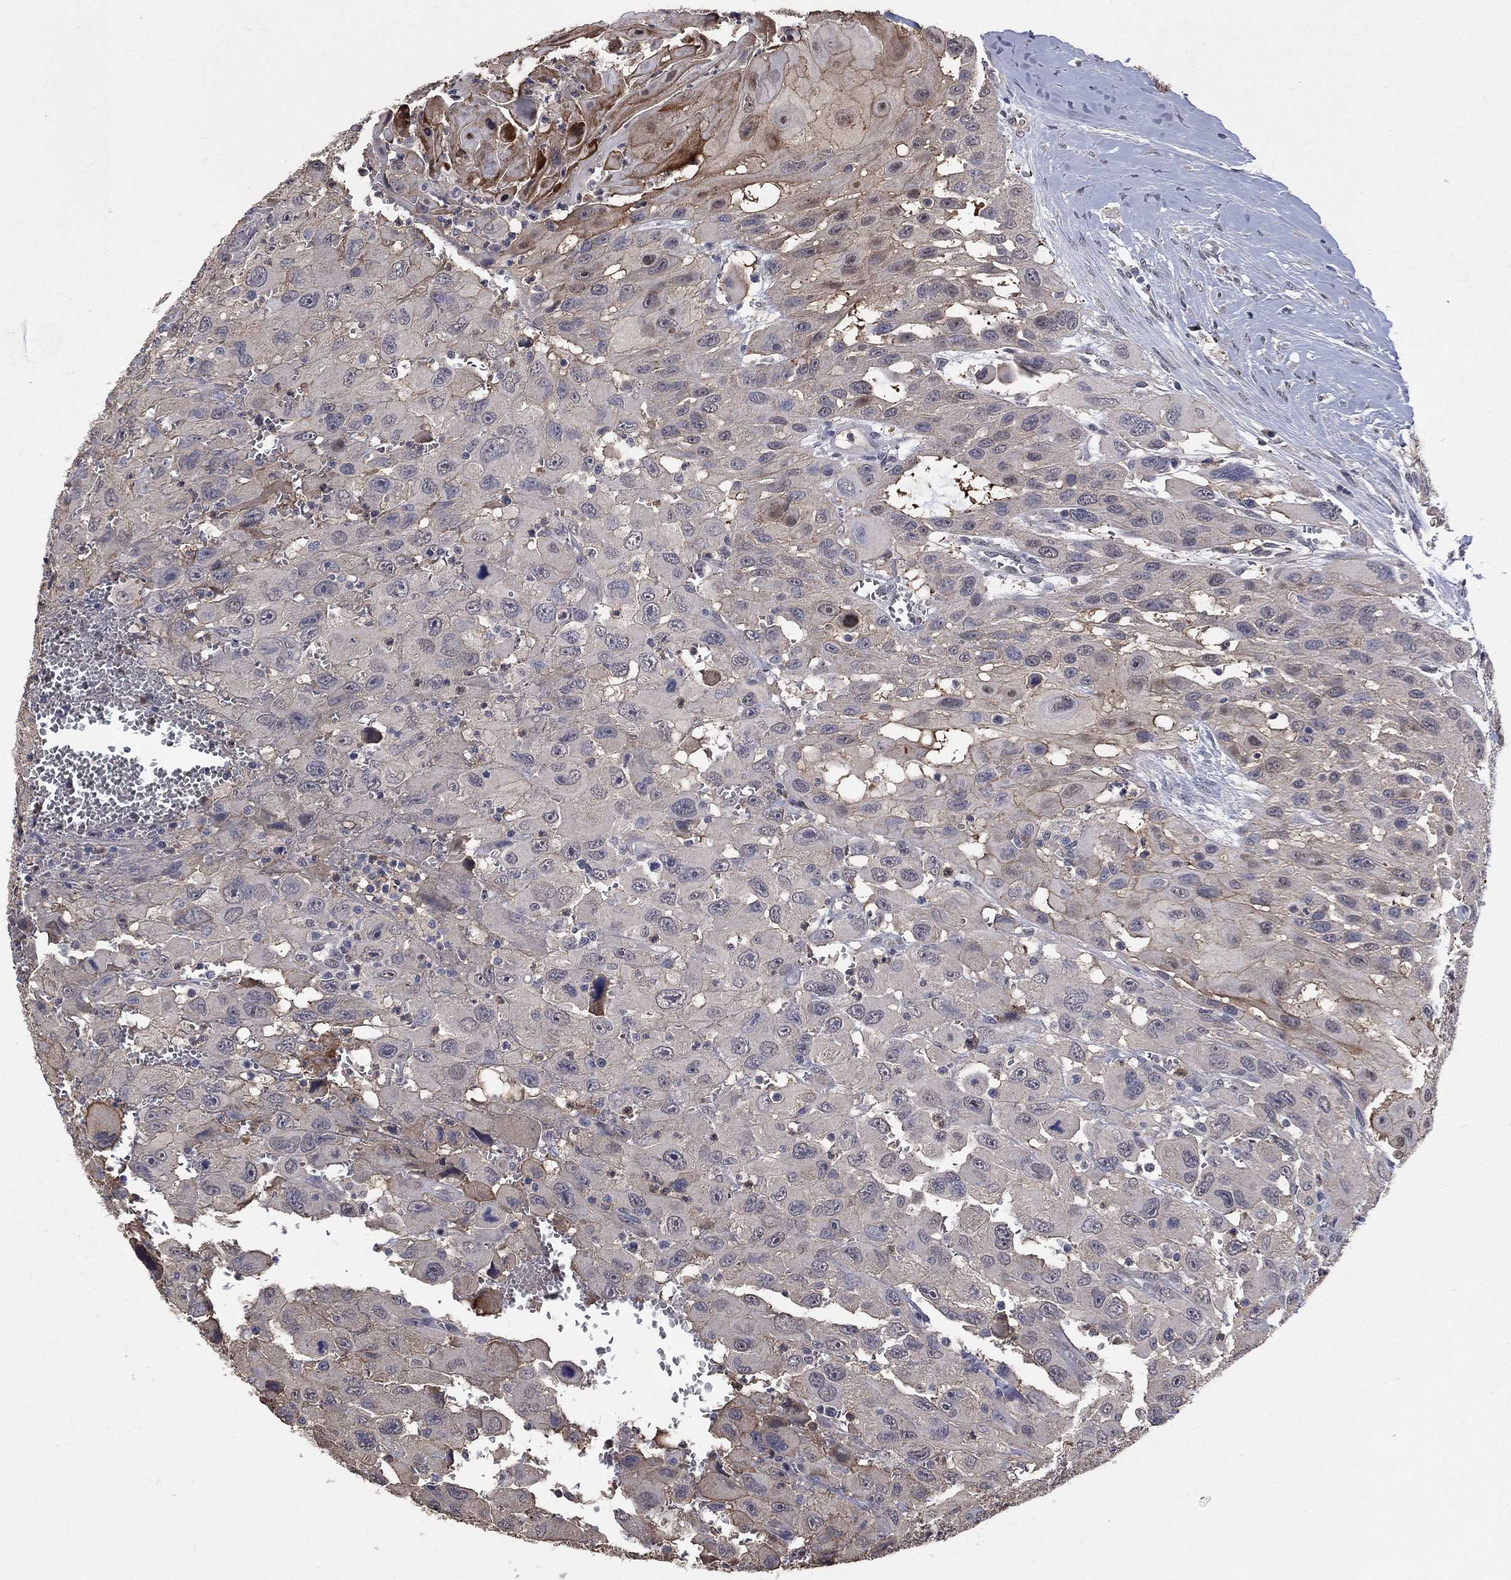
{"staining": {"intensity": "weak", "quantity": "<25%", "location": "cytoplasmic/membranous"}, "tissue": "head and neck cancer", "cell_type": "Tumor cells", "image_type": "cancer", "snomed": [{"axis": "morphology", "description": "Squamous cell carcinoma, NOS"}, {"axis": "morphology", "description": "Squamous cell carcinoma, metastatic, NOS"}, {"axis": "topography", "description": "Oral tissue"}, {"axis": "topography", "description": "Head-Neck"}], "caption": "Tumor cells show no significant protein expression in squamous cell carcinoma (head and neck). (DAB immunohistochemistry (IHC) with hematoxylin counter stain).", "gene": "CHST5", "patient": {"sex": "female", "age": 85}}